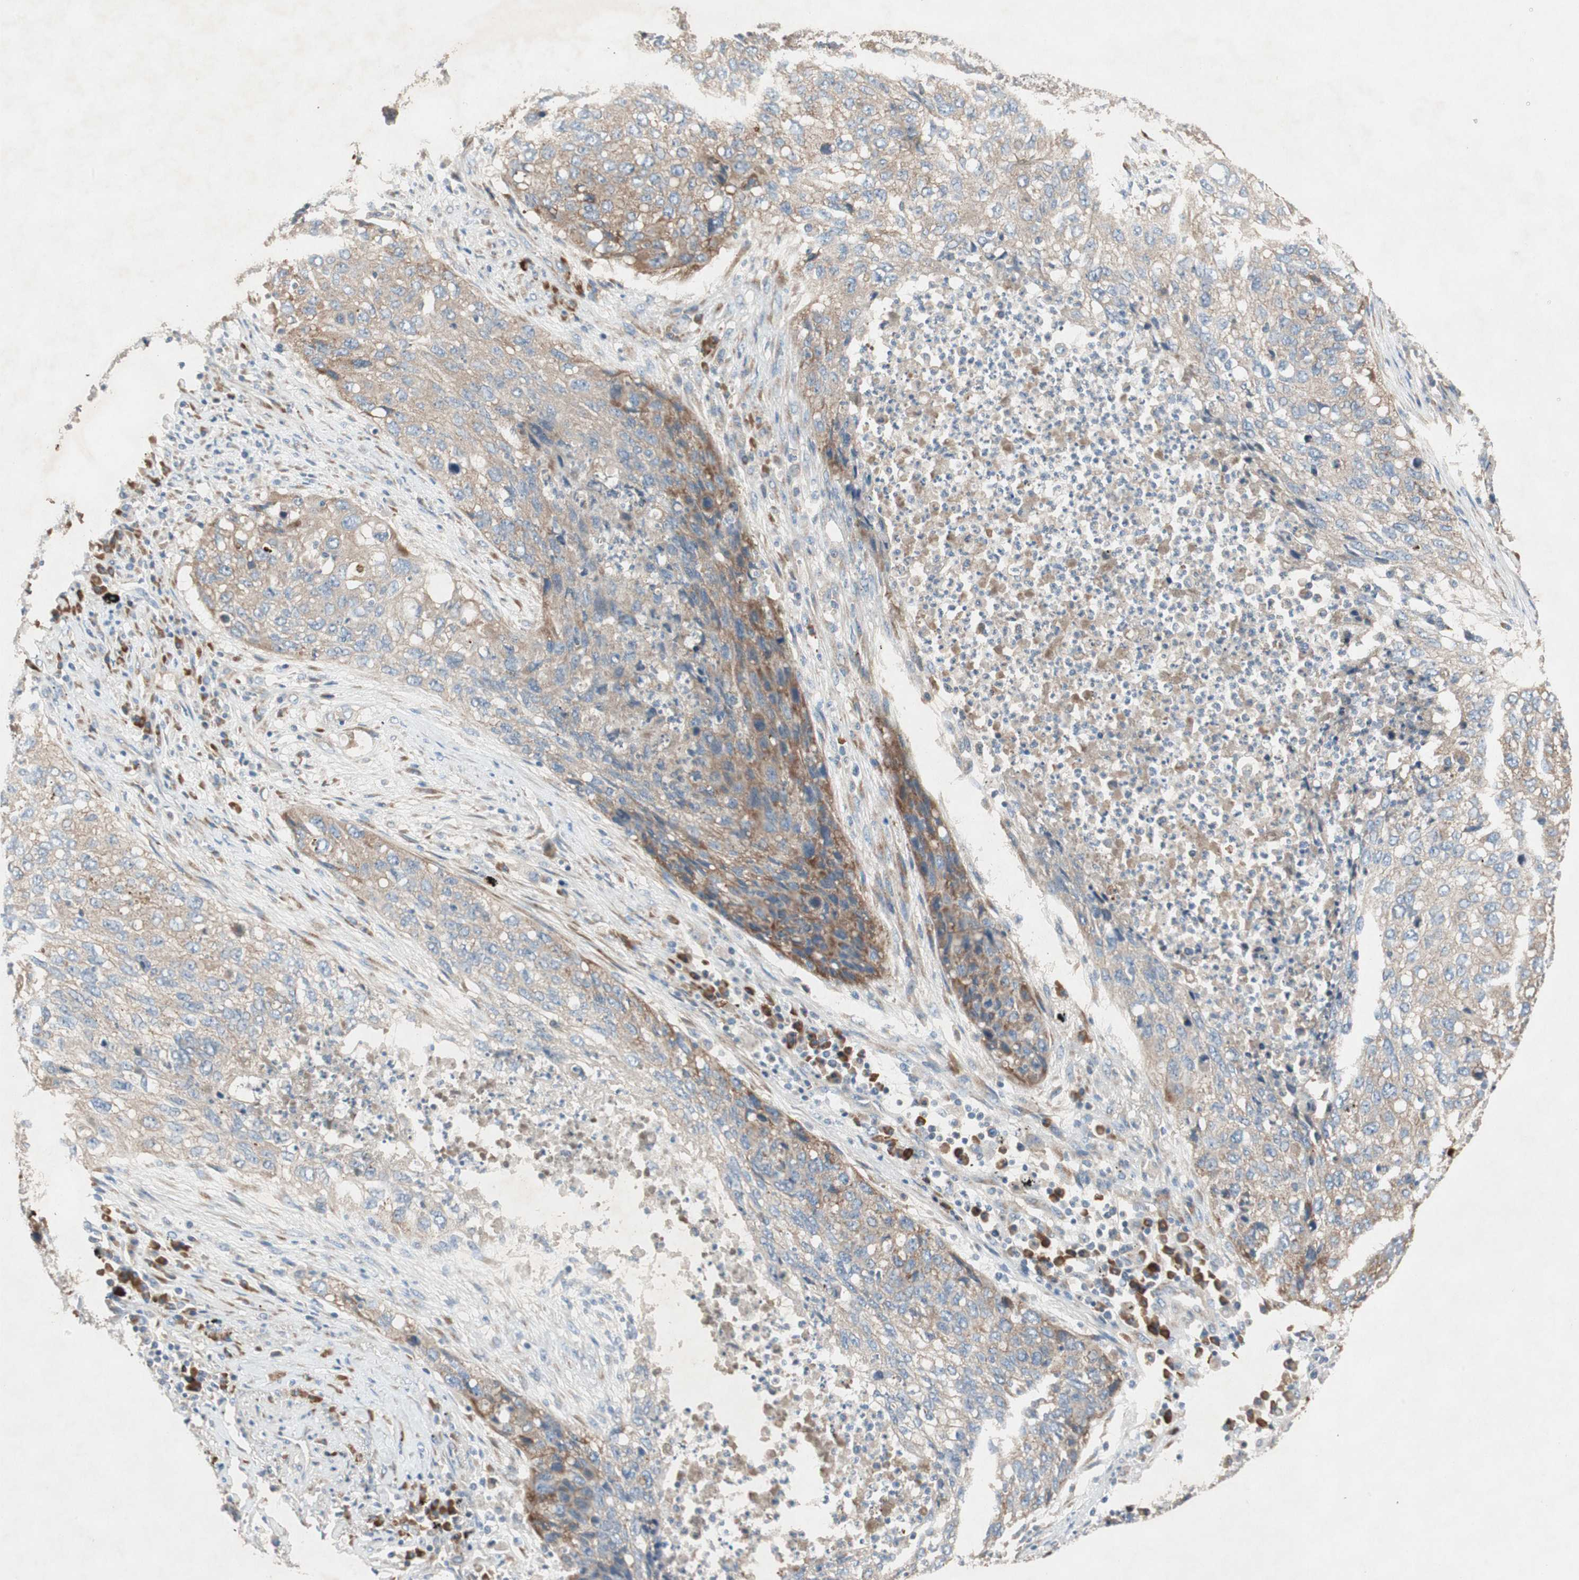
{"staining": {"intensity": "moderate", "quantity": ">75%", "location": "cytoplasmic/membranous"}, "tissue": "lung cancer", "cell_type": "Tumor cells", "image_type": "cancer", "snomed": [{"axis": "morphology", "description": "Squamous cell carcinoma, NOS"}, {"axis": "topography", "description": "Lung"}], "caption": "Protein expression analysis of human lung squamous cell carcinoma reveals moderate cytoplasmic/membranous expression in about >75% of tumor cells.", "gene": "RPL23", "patient": {"sex": "female", "age": 63}}